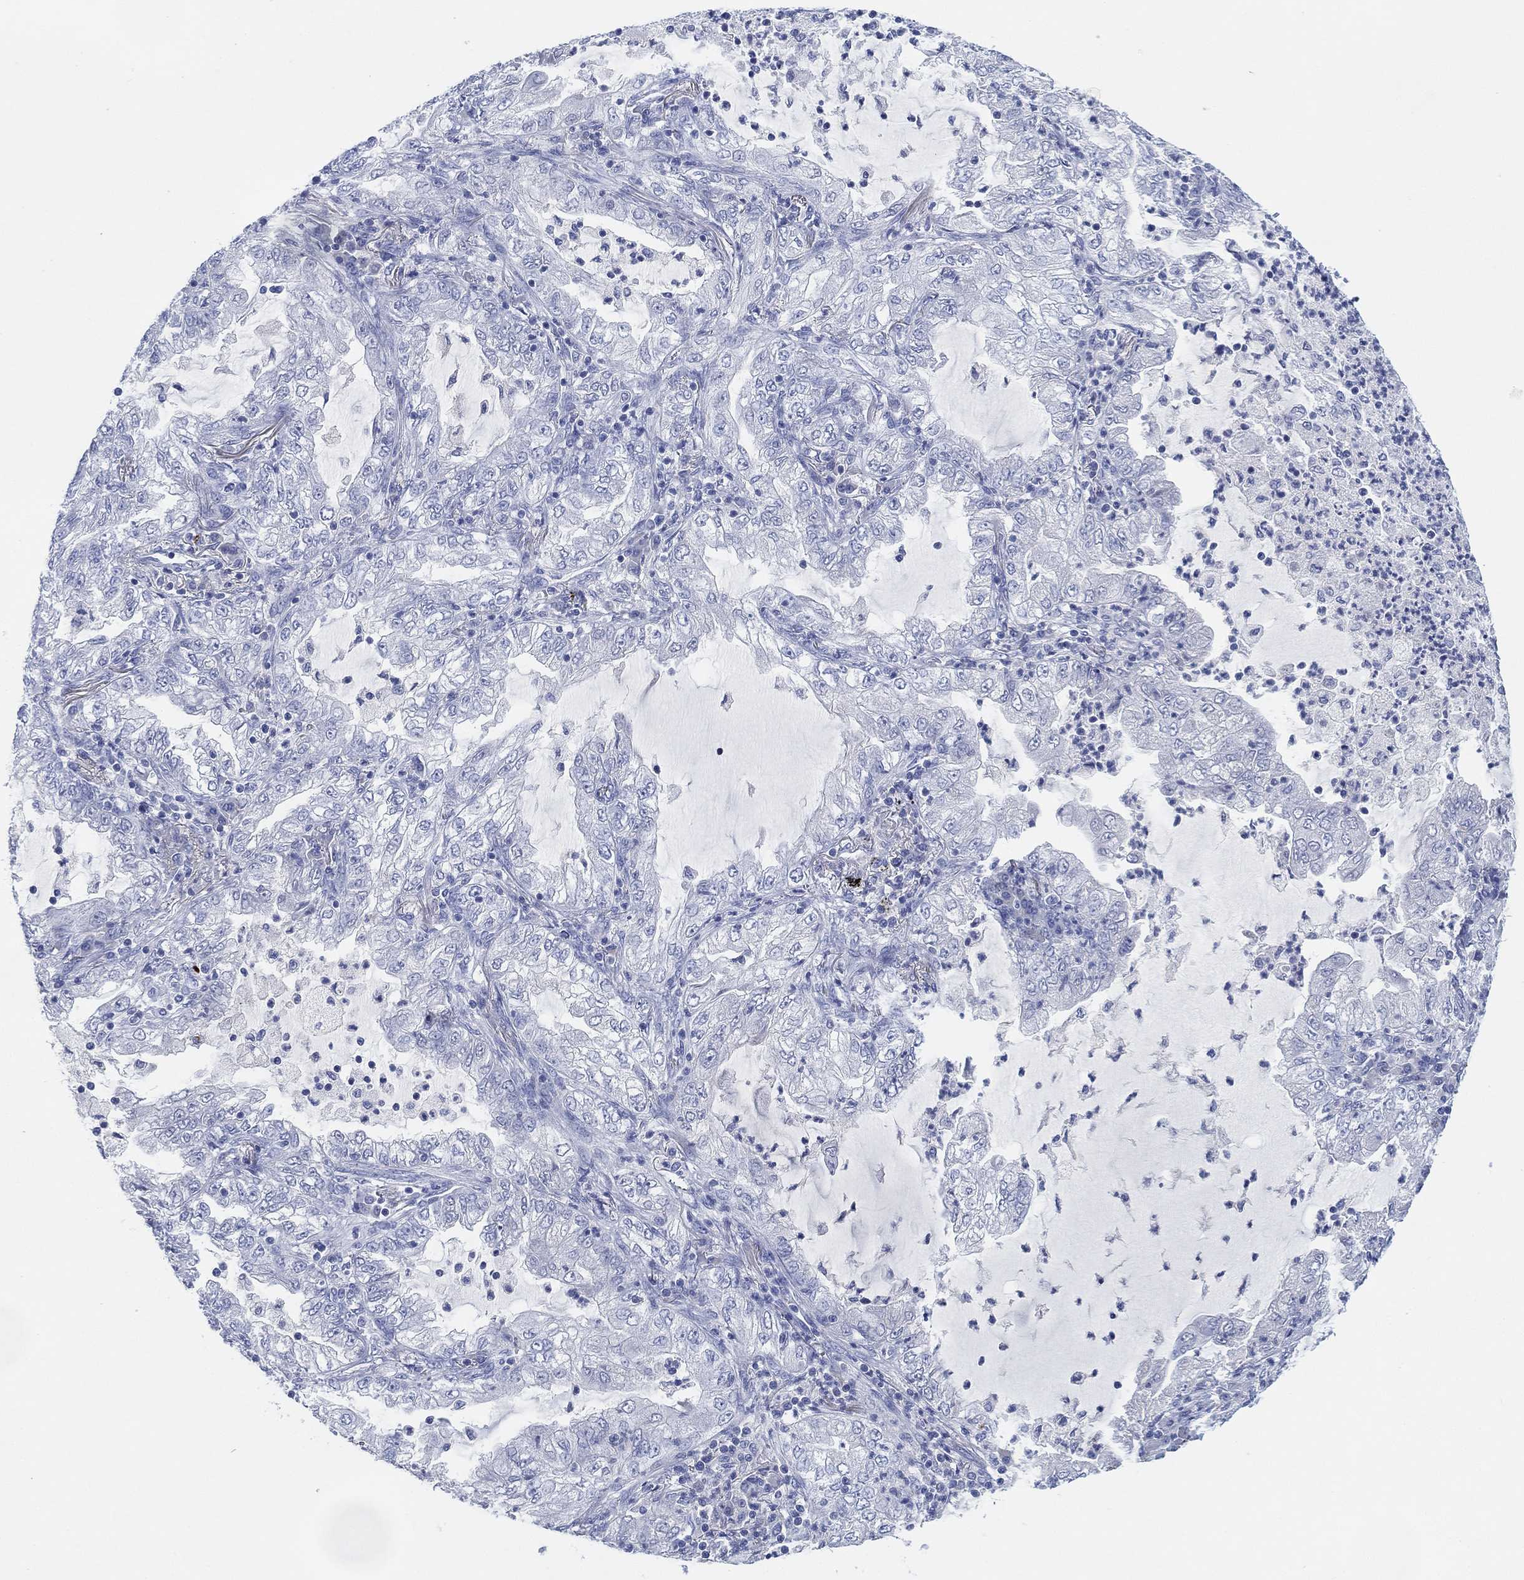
{"staining": {"intensity": "negative", "quantity": "none", "location": "none"}, "tissue": "lung cancer", "cell_type": "Tumor cells", "image_type": "cancer", "snomed": [{"axis": "morphology", "description": "Adenocarcinoma, NOS"}, {"axis": "topography", "description": "Lung"}], "caption": "Immunohistochemistry (IHC) image of human lung adenocarcinoma stained for a protein (brown), which exhibits no positivity in tumor cells.", "gene": "ADAD2", "patient": {"sex": "female", "age": 73}}